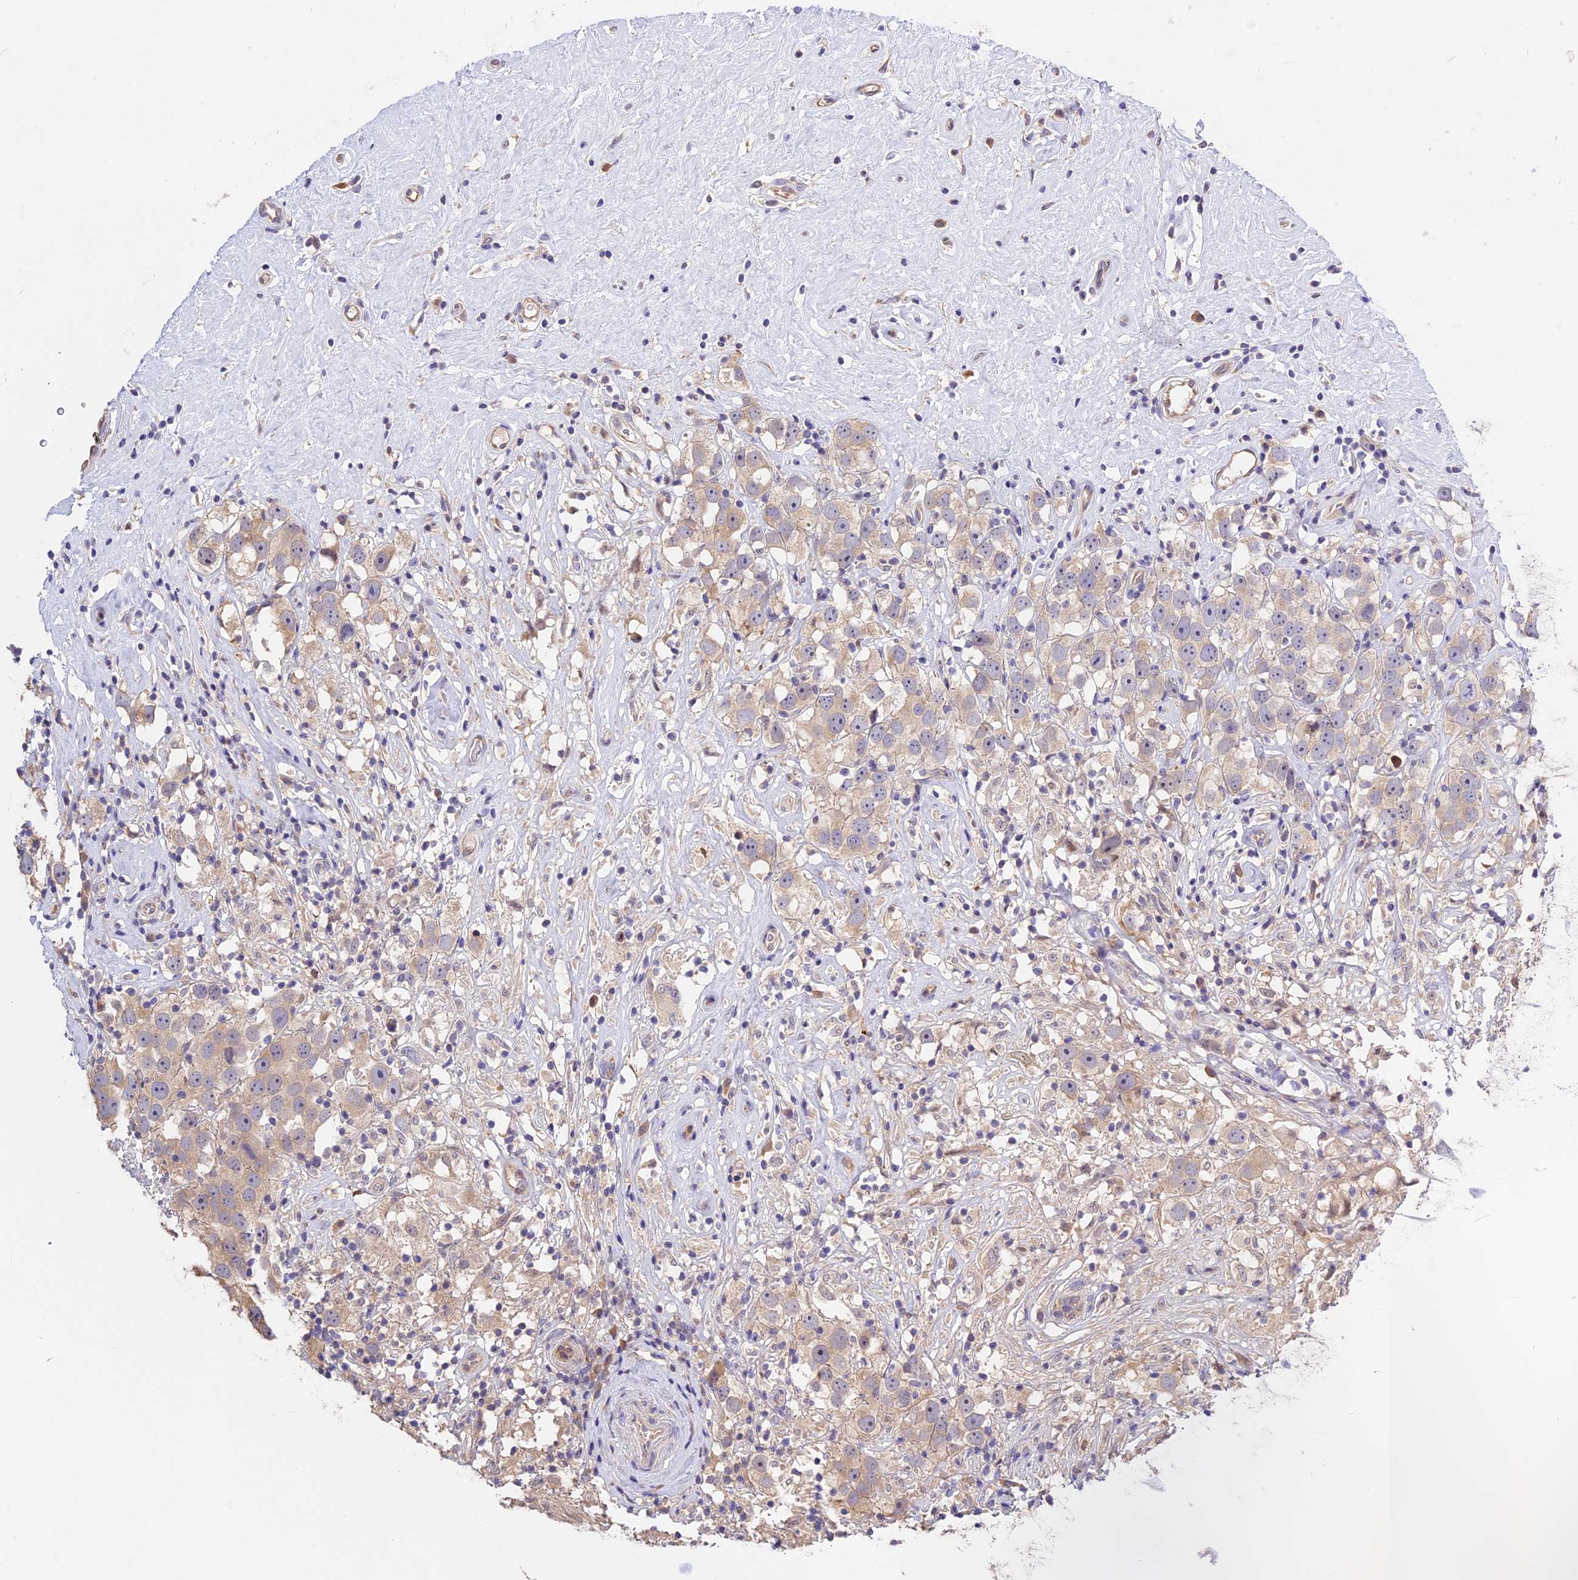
{"staining": {"intensity": "weak", "quantity": "25%-75%", "location": "cytoplasmic/membranous"}, "tissue": "testis cancer", "cell_type": "Tumor cells", "image_type": "cancer", "snomed": [{"axis": "morphology", "description": "Seminoma, NOS"}, {"axis": "topography", "description": "Testis"}], "caption": "DAB immunohistochemical staining of seminoma (testis) reveals weak cytoplasmic/membranous protein staining in about 25%-75% of tumor cells.", "gene": "BSCL2", "patient": {"sex": "male", "age": 49}}